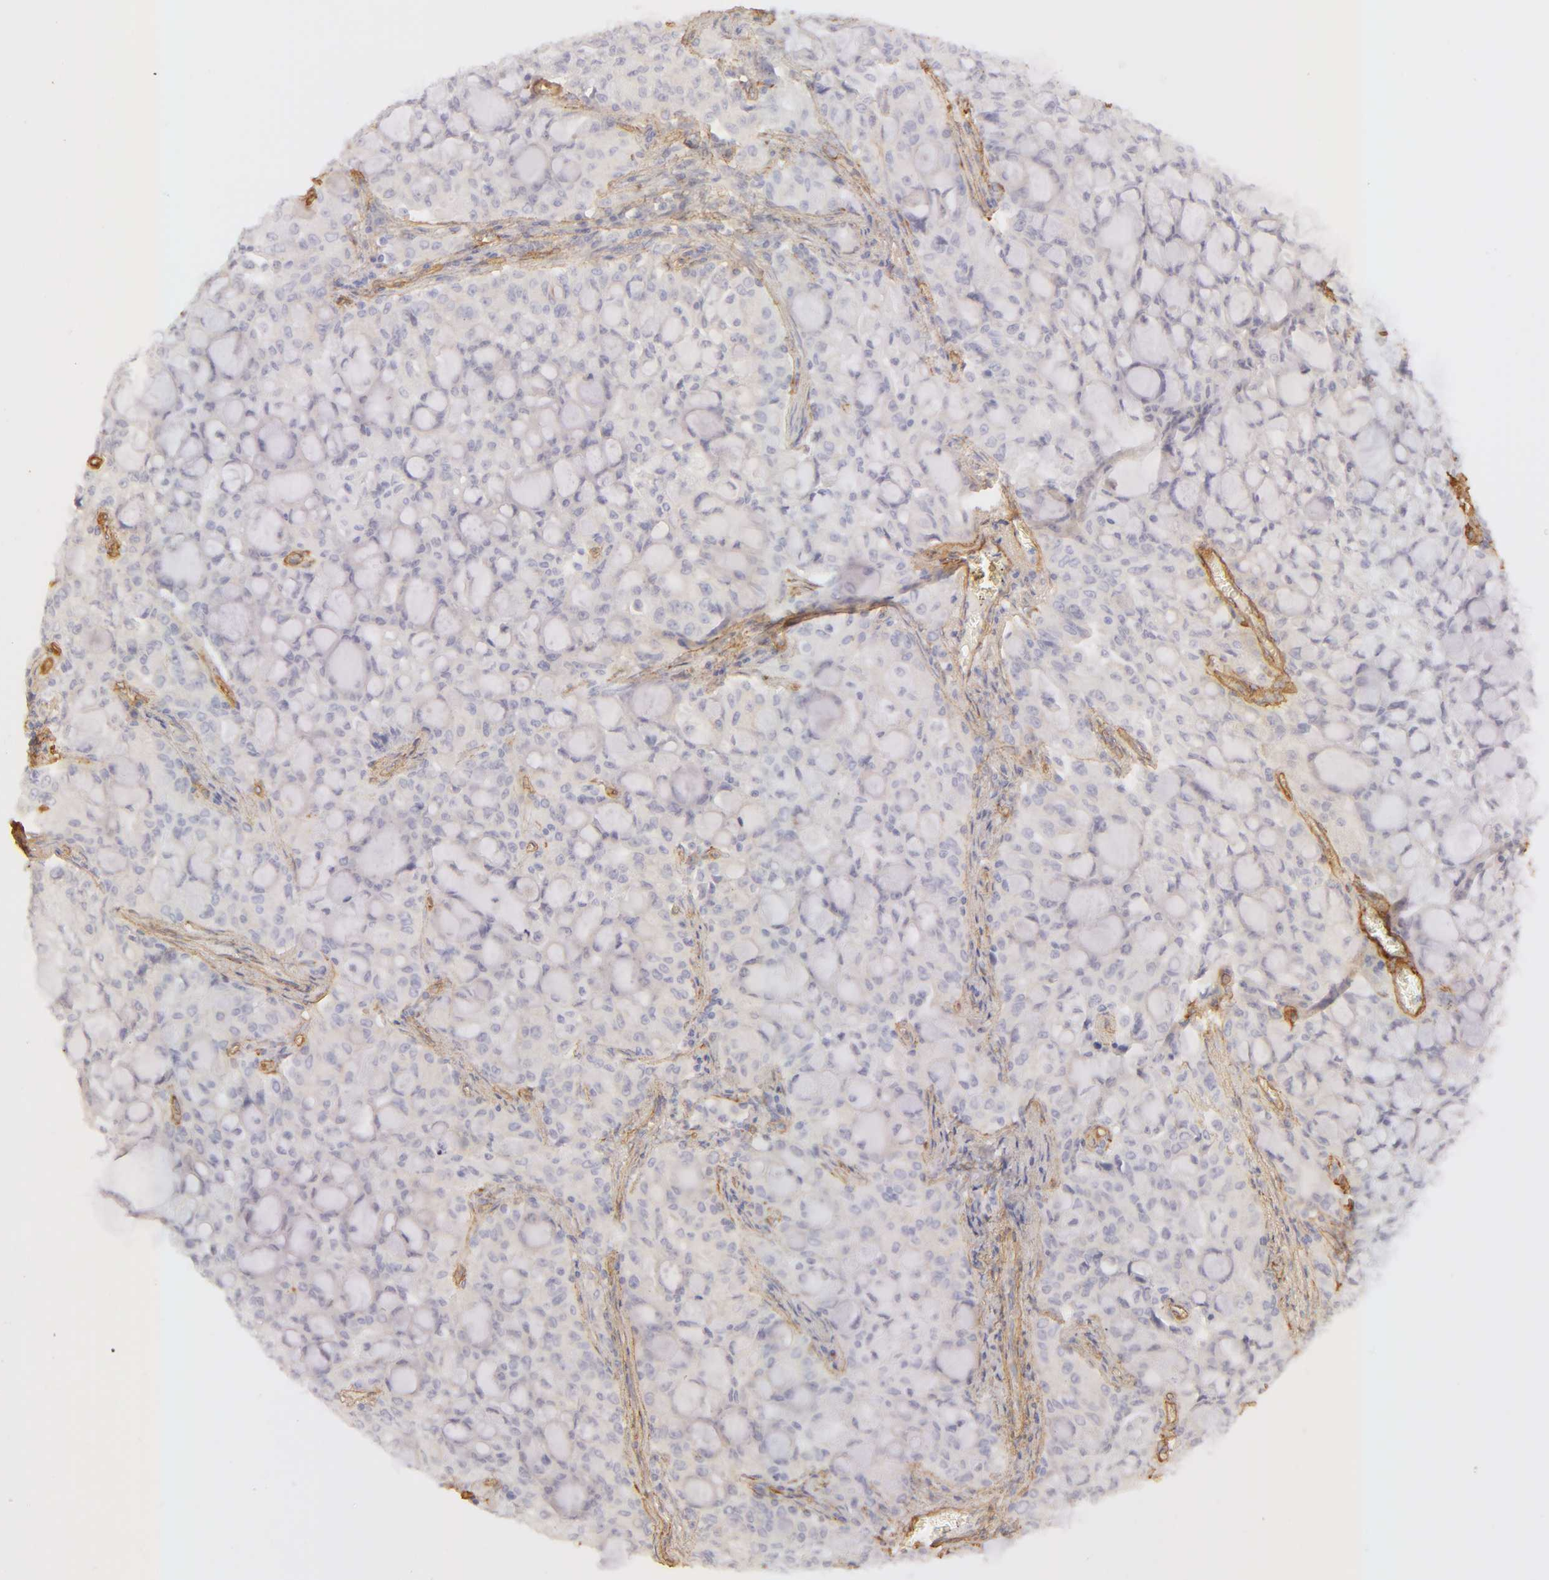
{"staining": {"intensity": "negative", "quantity": "none", "location": "none"}, "tissue": "lung cancer", "cell_type": "Tumor cells", "image_type": "cancer", "snomed": [{"axis": "morphology", "description": "Adenocarcinoma, NOS"}, {"axis": "topography", "description": "Lung"}], "caption": "Immunohistochemistry (IHC) micrograph of lung cancer (adenocarcinoma) stained for a protein (brown), which displays no staining in tumor cells.", "gene": "COL4A1", "patient": {"sex": "female", "age": 44}}